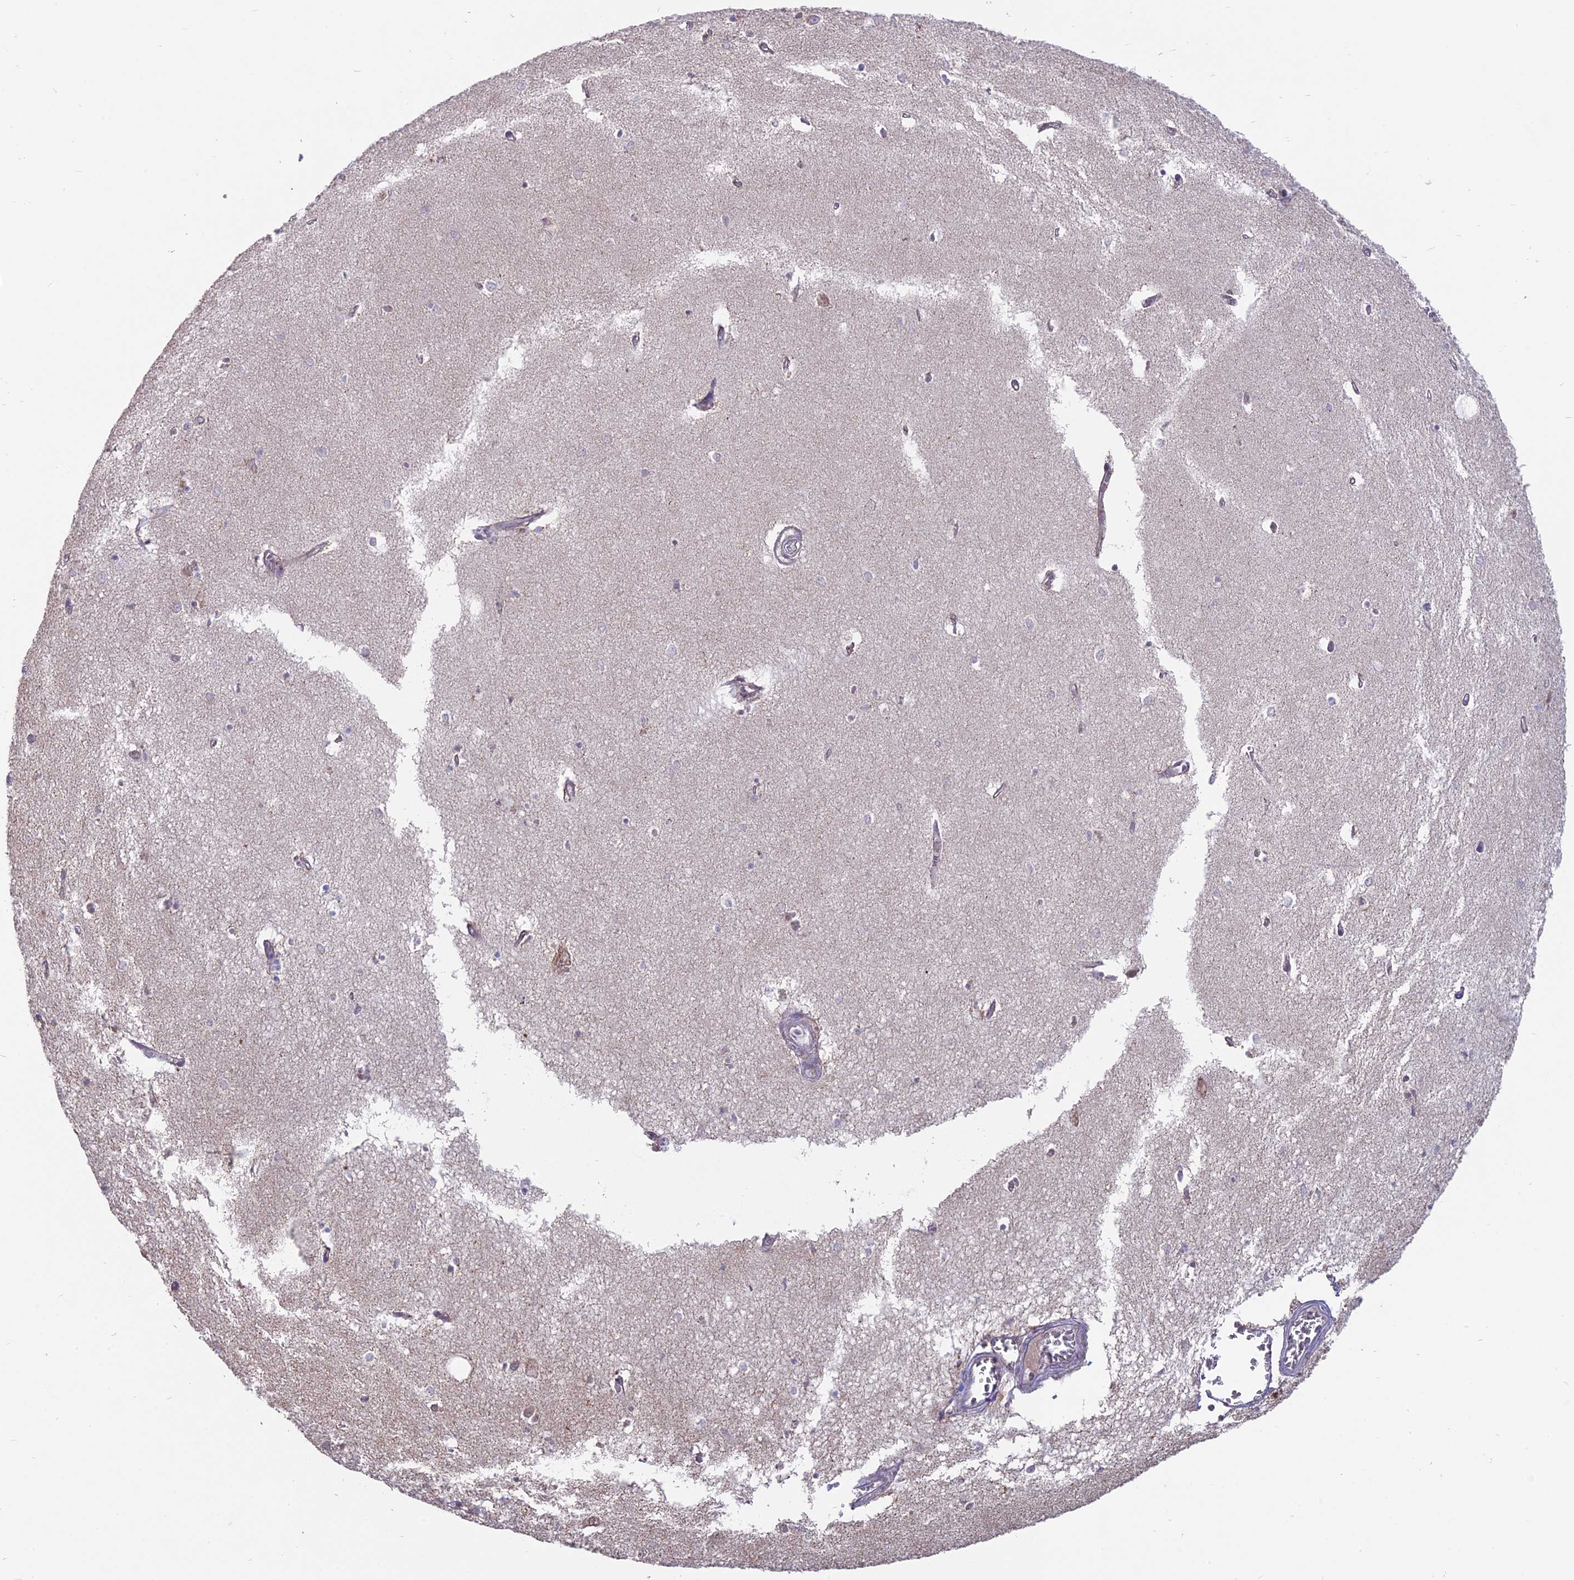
{"staining": {"intensity": "negative", "quantity": "none", "location": "none"}, "tissue": "hippocampus", "cell_type": "Glial cells", "image_type": "normal", "snomed": [{"axis": "morphology", "description": "Normal tissue, NOS"}, {"axis": "topography", "description": "Hippocampus"}], "caption": "The image shows no staining of glial cells in unremarkable hippocampus. The staining is performed using DAB (3,3'-diaminobenzidine) brown chromogen with nuclei counter-stained in using hematoxylin.", "gene": "ARHGAP40", "patient": {"sex": "female", "age": 64}}